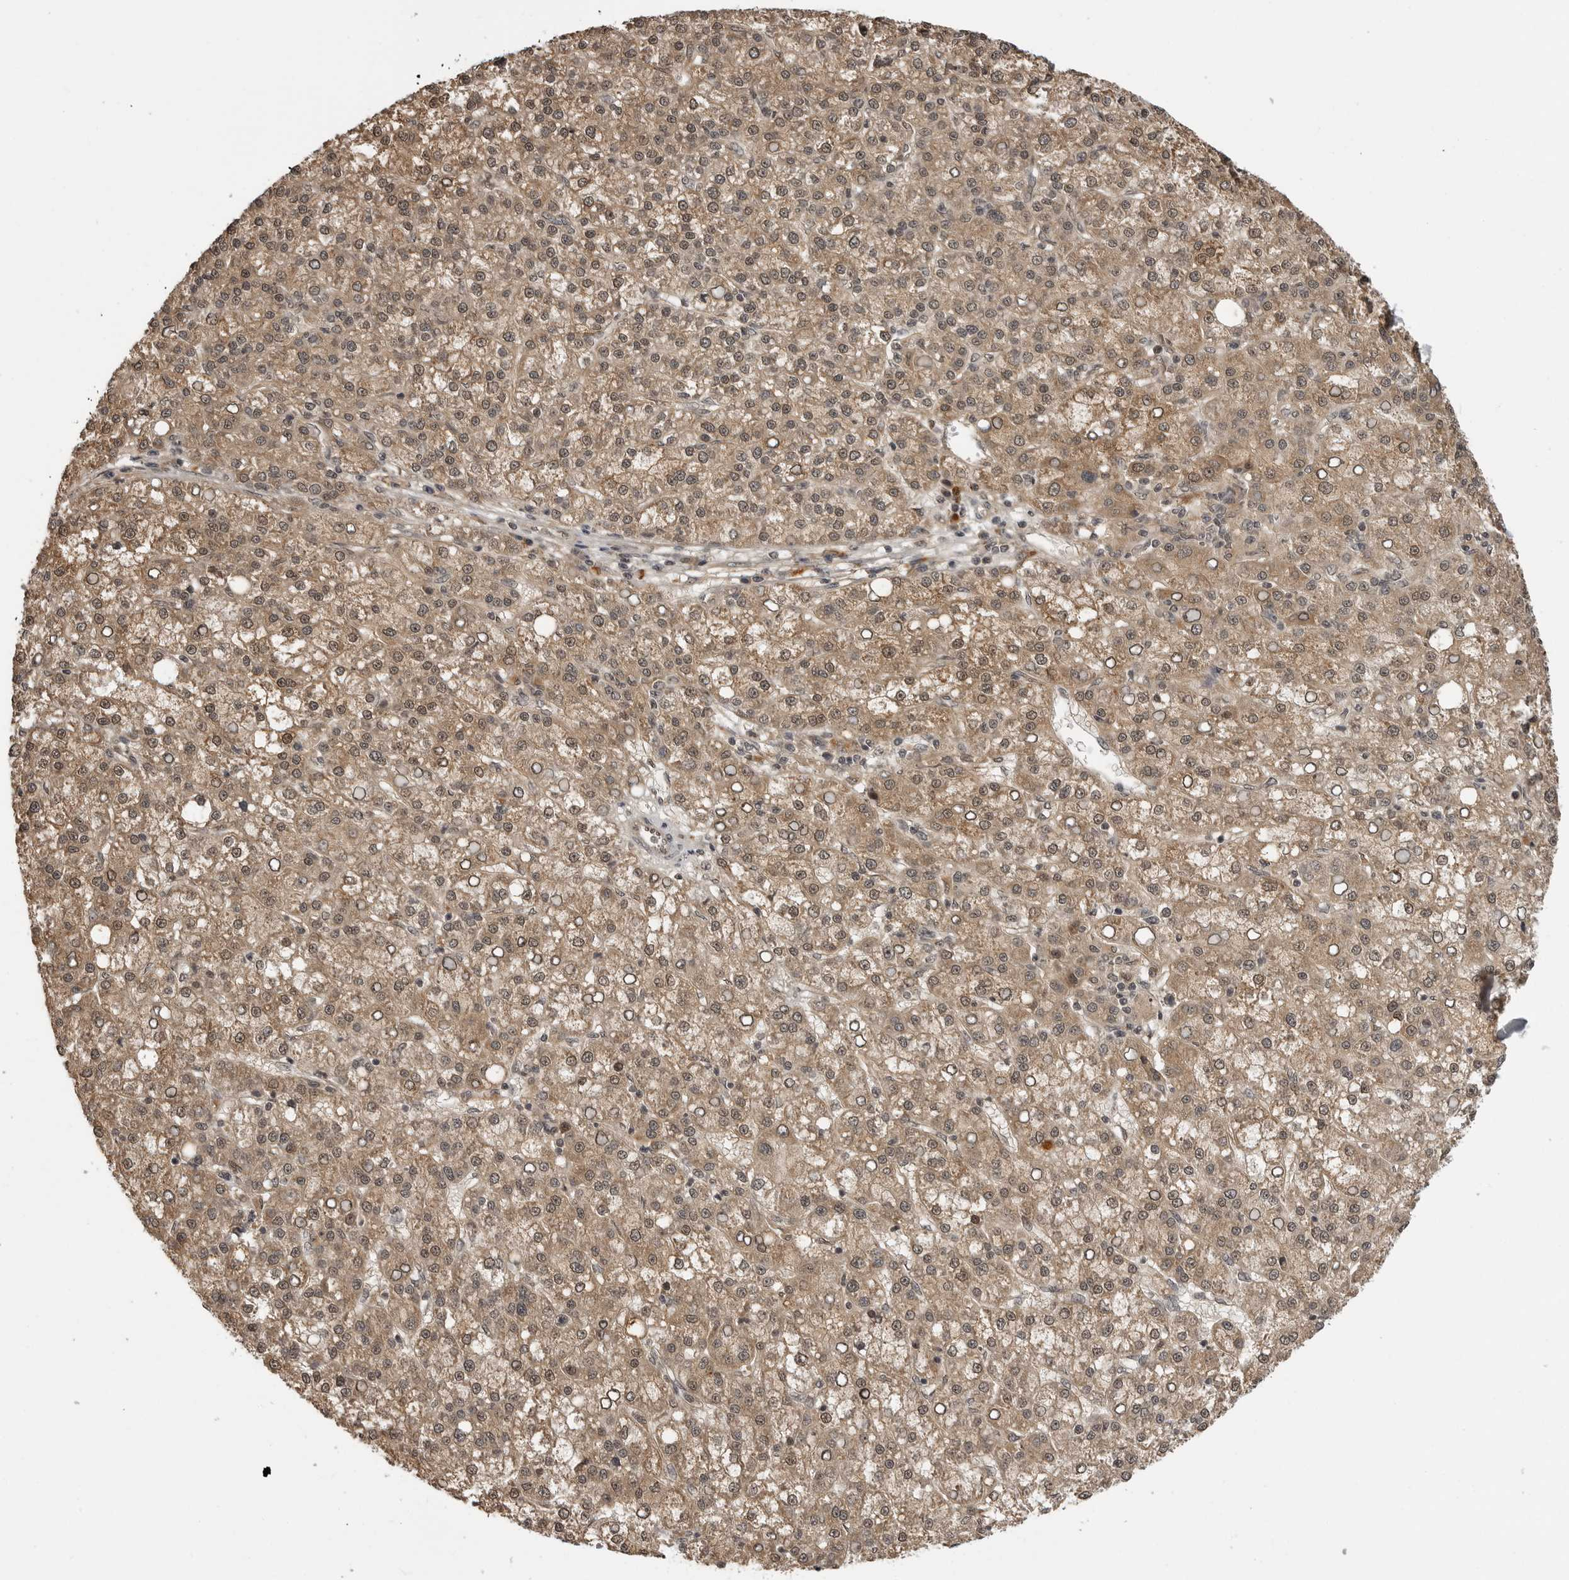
{"staining": {"intensity": "moderate", "quantity": ">75%", "location": "cytoplasmic/membranous,nuclear"}, "tissue": "liver cancer", "cell_type": "Tumor cells", "image_type": "cancer", "snomed": [{"axis": "morphology", "description": "Carcinoma, Hepatocellular, NOS"}, {"axis": "topography", "description": "Liver"}], "caption": "Immunohistochemical staining of human hepatocellular carcinoma (liver) displays medium levels of moderate cytoplasmic/membranous and nuclear protein staining in about >75% of tumor cells. The staining was performed using DAB, with brown indicating positive protein expression. Nuclei are stained blue with hematoxylin.", "gene": "IL24", "patient": {"sex": "female", "age": 58}}